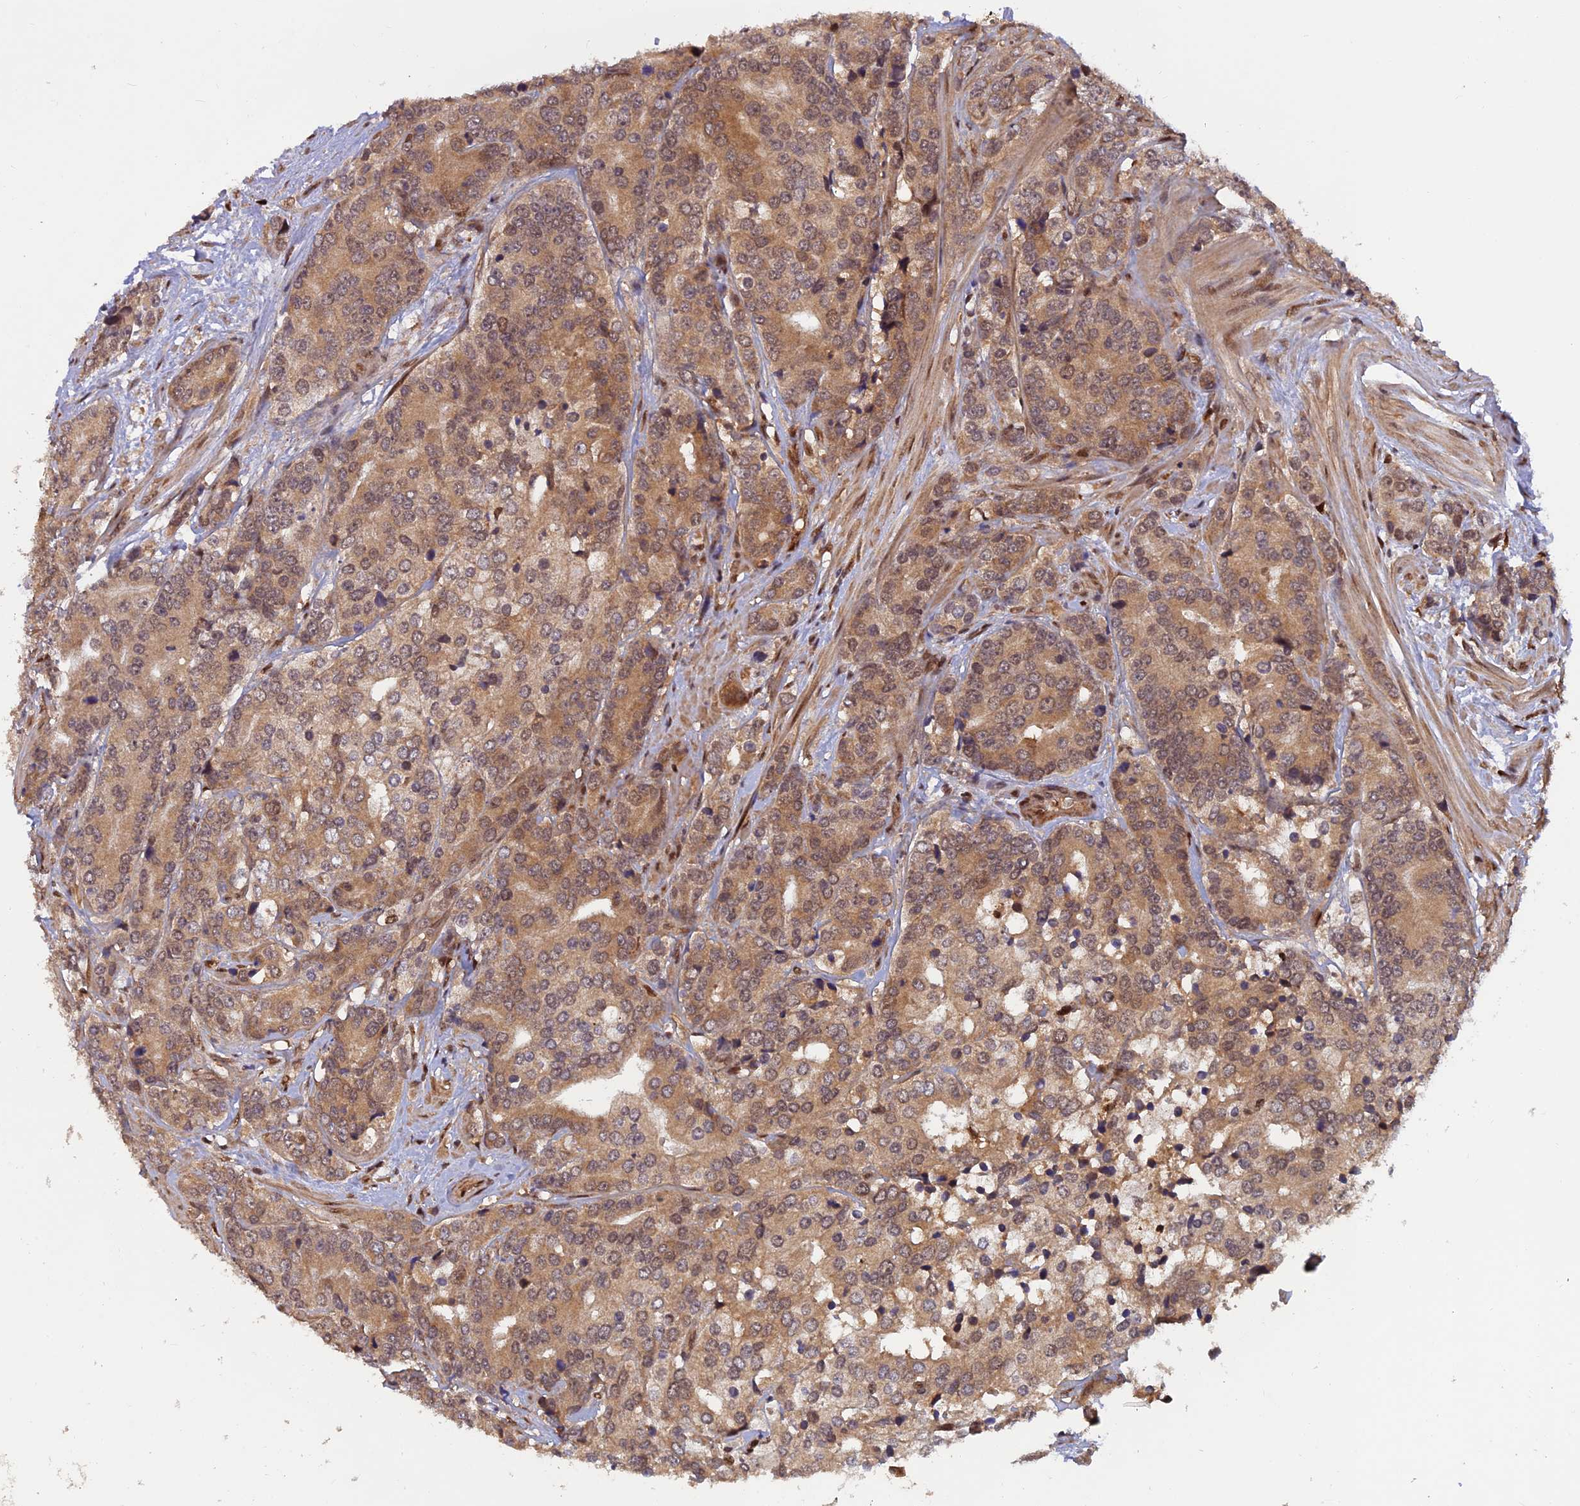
{"staining": {"intensity": "moderate", "quantity": ">75%", "location": "cytoplasmic/membranous,nuclear"}, "tissue": "prostate cancer", "cell_type": "Tumor cells", "image_type": "cancer", "snomed": [{"axis": "morphology", "description": "Adenocarcinoma, High grade"}, {"axis": "topography", "description": "Prostate"}], "caption": "Prostate cancer tissue exhibits moderate cytoplasmic/membranous and nuclear expression in about >75% of tumor cells", "gene": "ZNF565", "patient": {"sex": "male", "age": 62}}